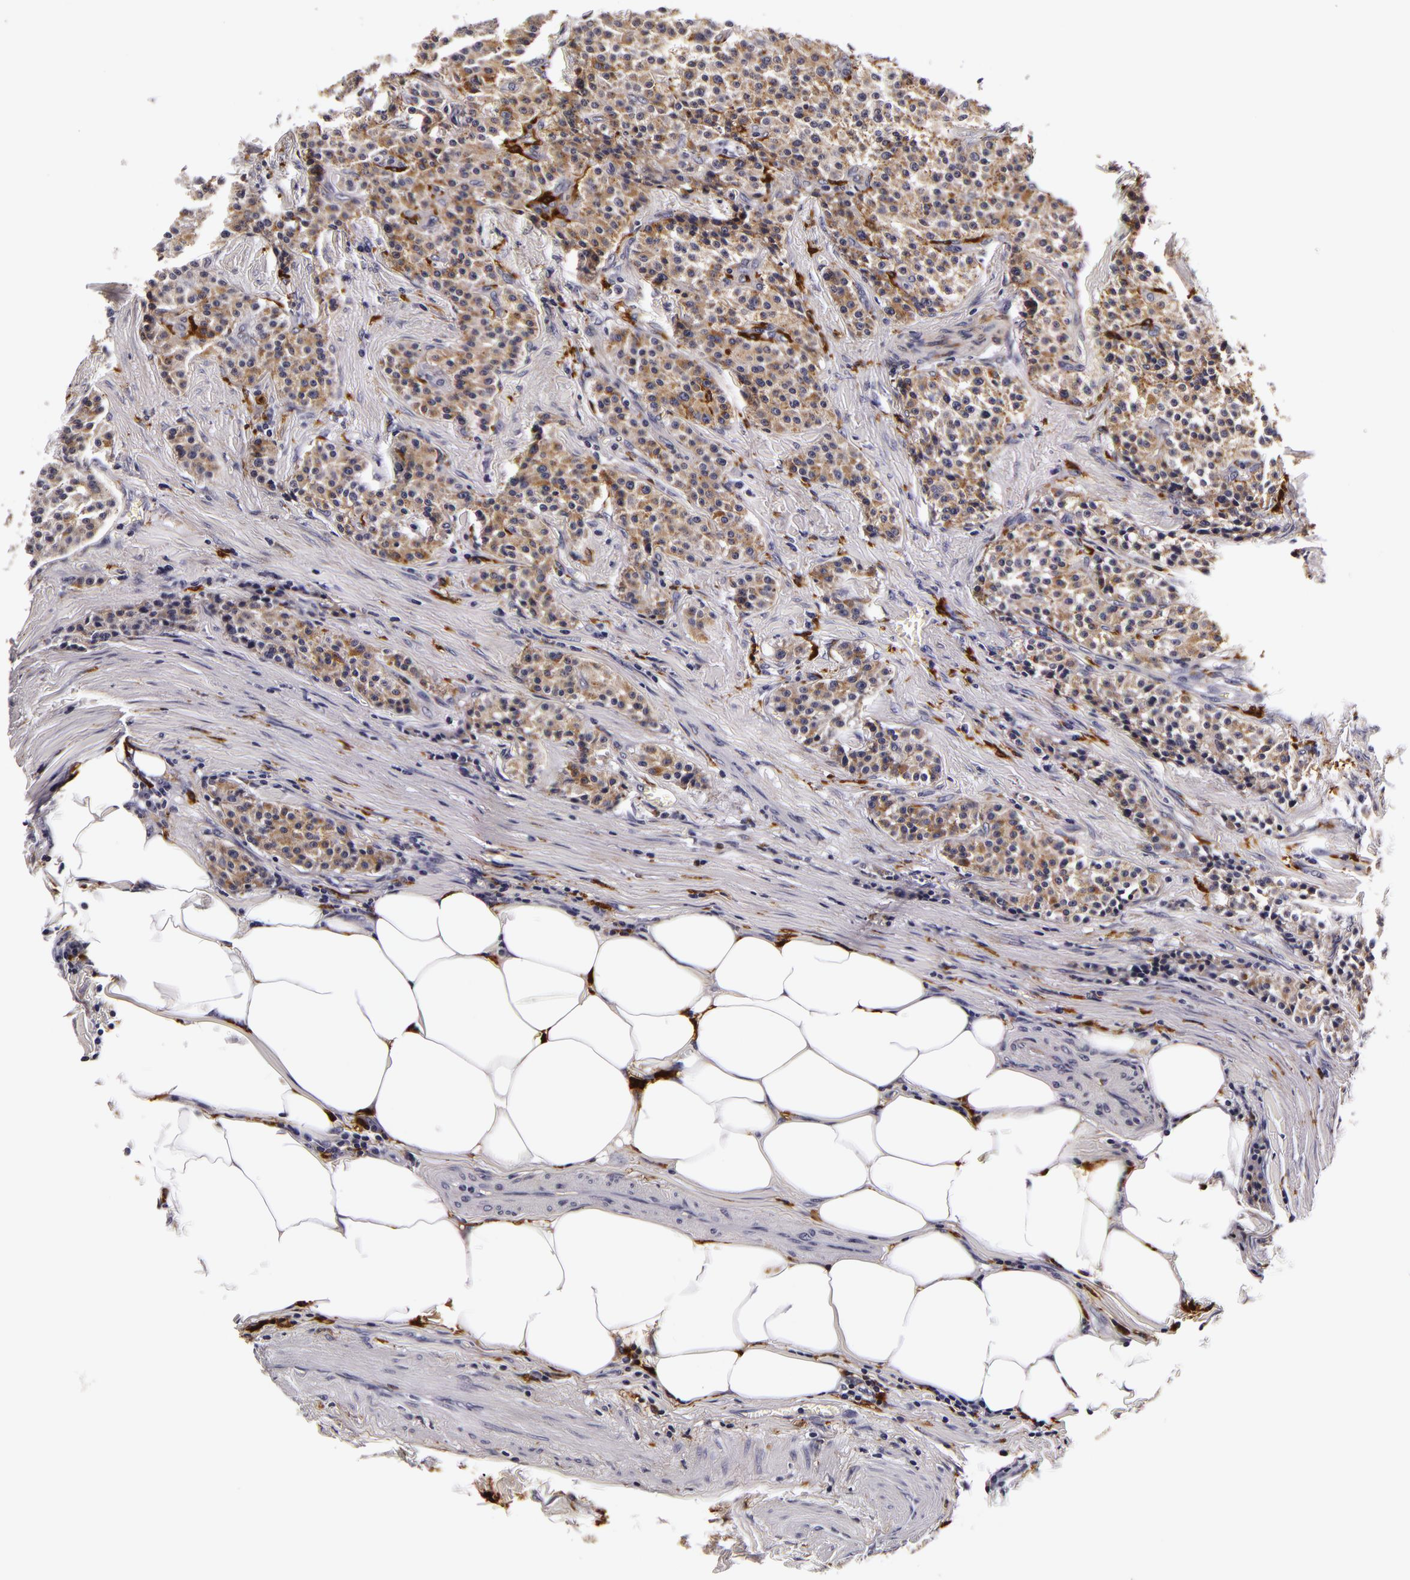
{"staining": {"intensity": "weak", "quantity": "25%-75%", "location": "cytoplasmic/membranous"}, "tissue": "carcinoid", "cell_type": "Tumor cells", "image_type": "cancer", "snomed": [{"axis": "morphology", "description": "Carcinoid, malignant, NOS"}, {"axis": "topography", "description": "Stomach"}], "caption": "An IHC histopathology image of neoplastic tissue is shown. Protein staining in brown highlights weak cytoplasmic/membranous positivity in carcinoid within tumor cells.", "gene": "LGALS3BP", "patient": {"sex": "female", "age": 76}}